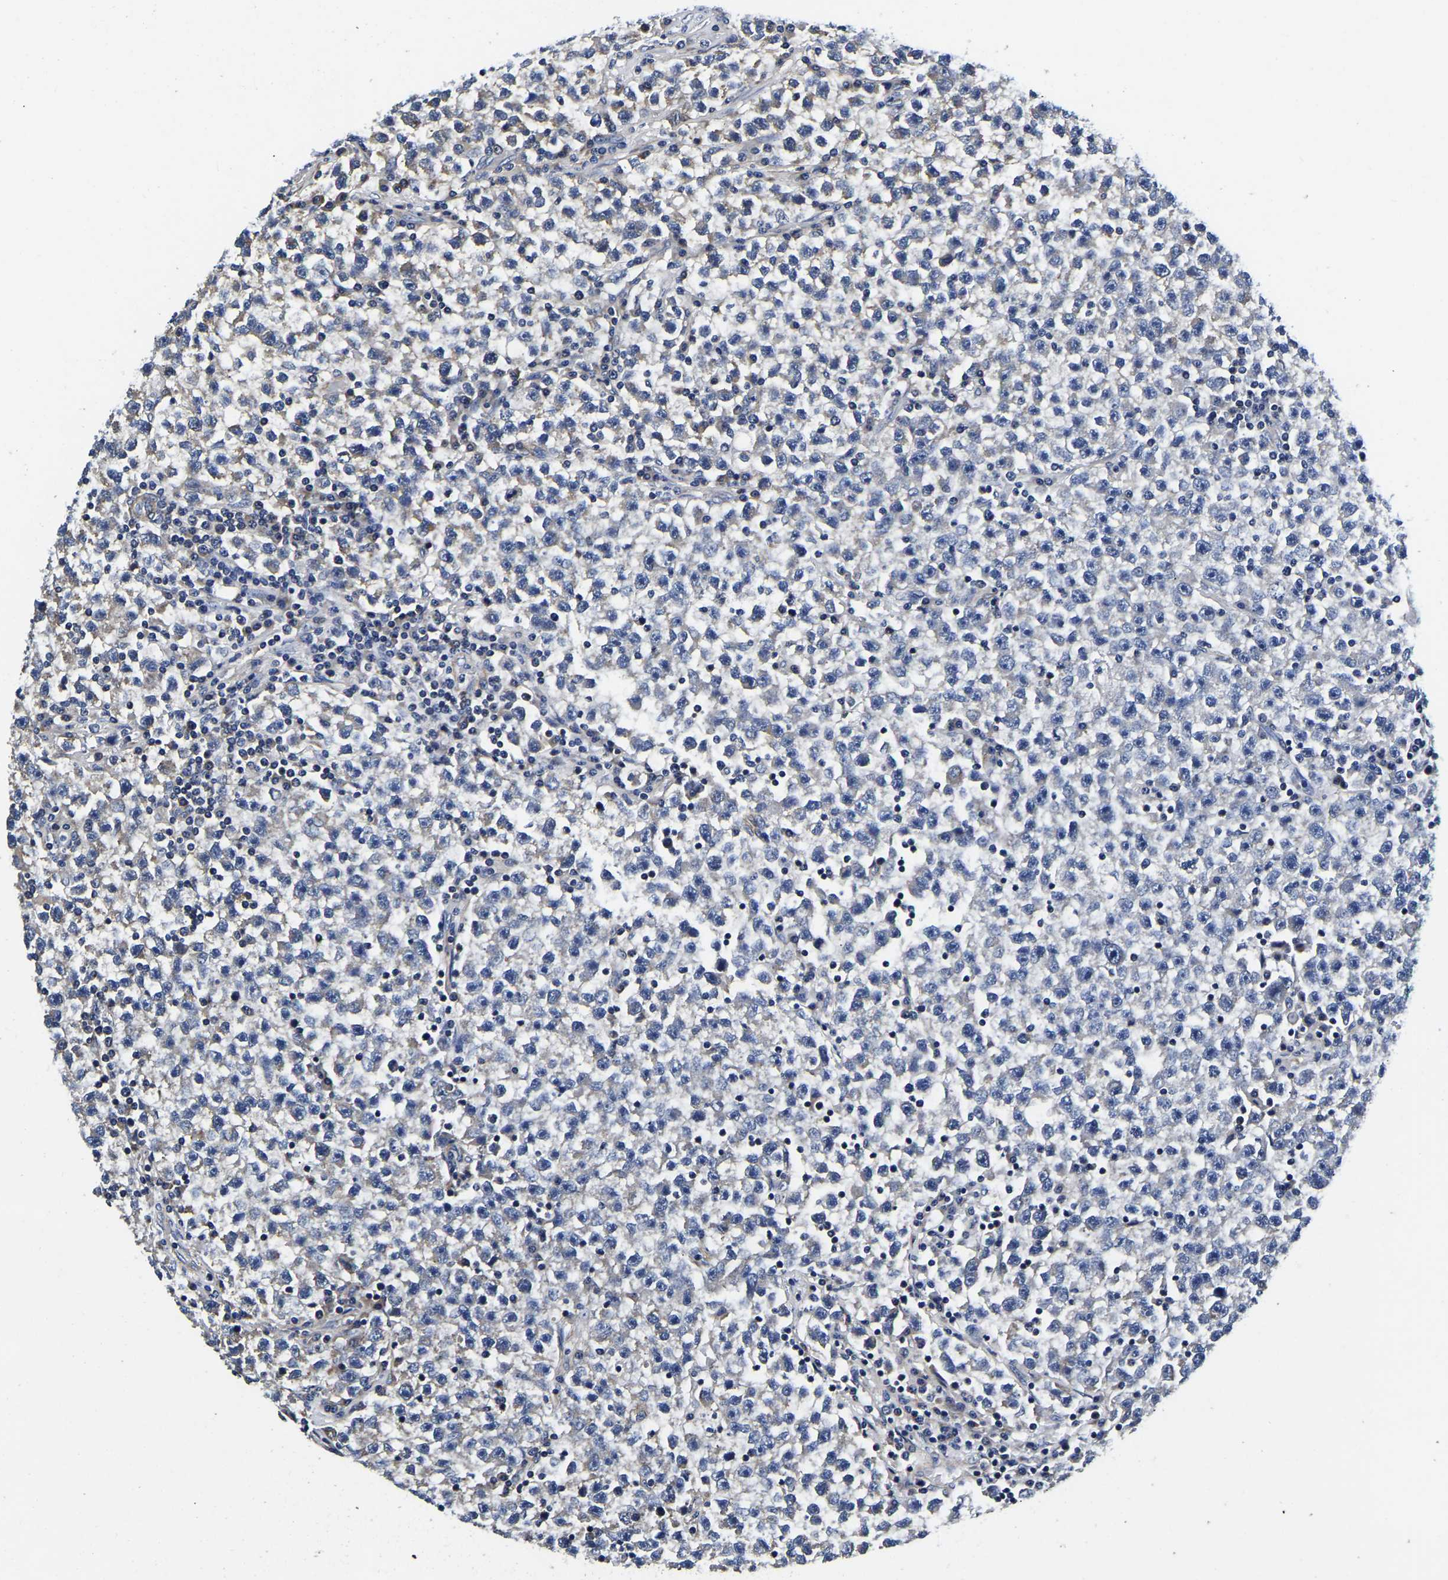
{"staining": {"intensity": "negative", "quantity": "none", "location": "none"}, "tissue": "testis cancer", "cell_type": "Tumor cells", "image_type": "cancer", "snomed": [{"axis": "morphology", "description": "Seminoma, NOS"}, {"axis": "topography", "description": "Testis"}], "caption": "This is a image of IHC staining of testis seminoma, which shows no staining in tumor cells. (DAB (3,3'-diaminobenzidine) IHC, high magnification).", "gene": "KCTD17", "patient": {"sex": "male", "age": 22}}